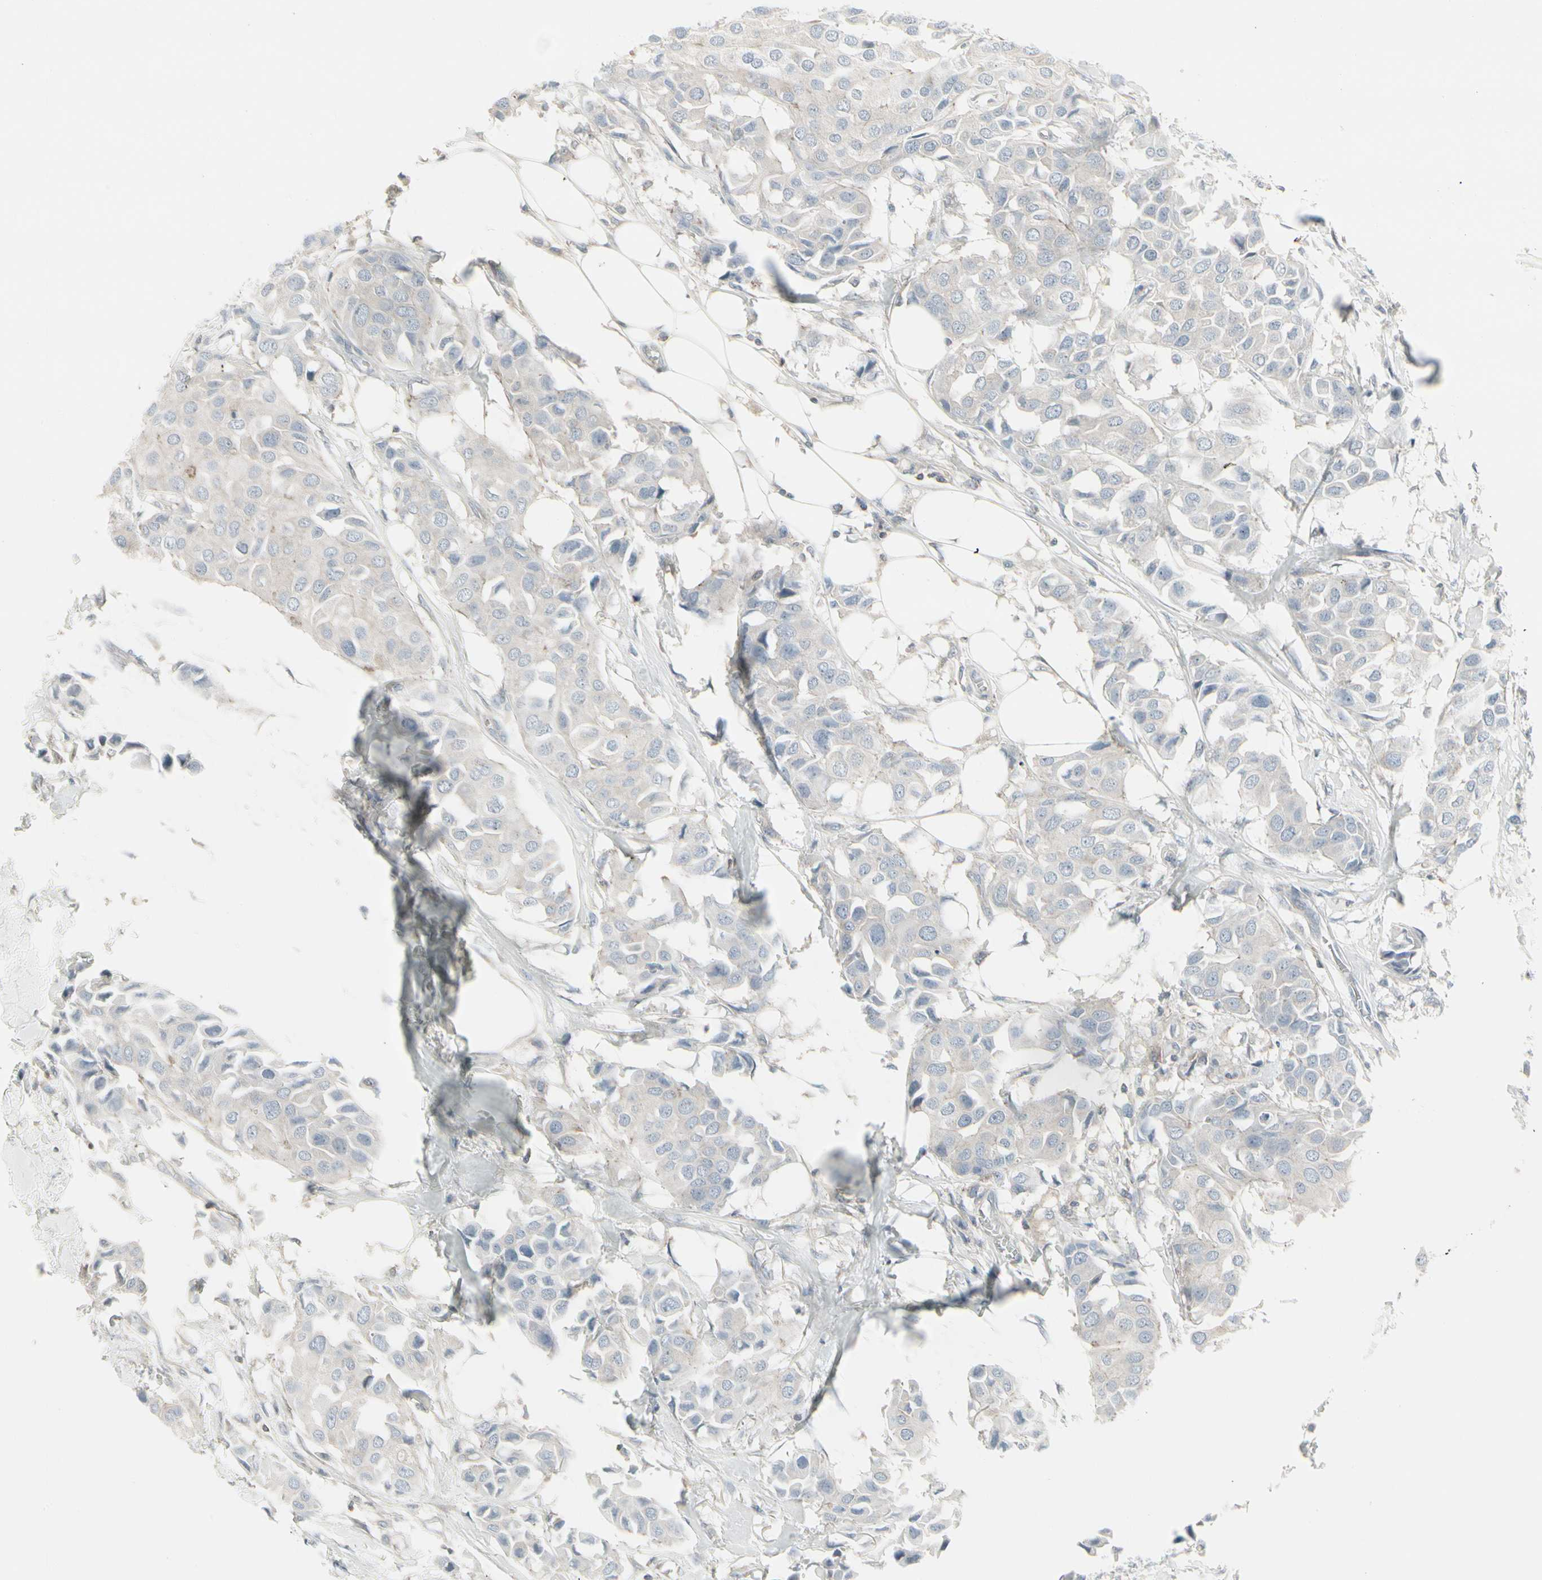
{"staining": {"intensity": "negative", "quantity": "none", "location": "none"}, "tissue": "breast cancer", "cell_type": "Tumor cells", "image_type": "cancer", "snomed": [{"axis": "morphology", "description": "Duct carcinoma"}, {"axis": "topography", "description": "Breast"}], "caption": "Photomicrograph shows no significant protein staining in tumor cells of invasive ductal carcinoma (breast).", "gene": "EPS15", "patient": {"sex": "female", "age": 80}}